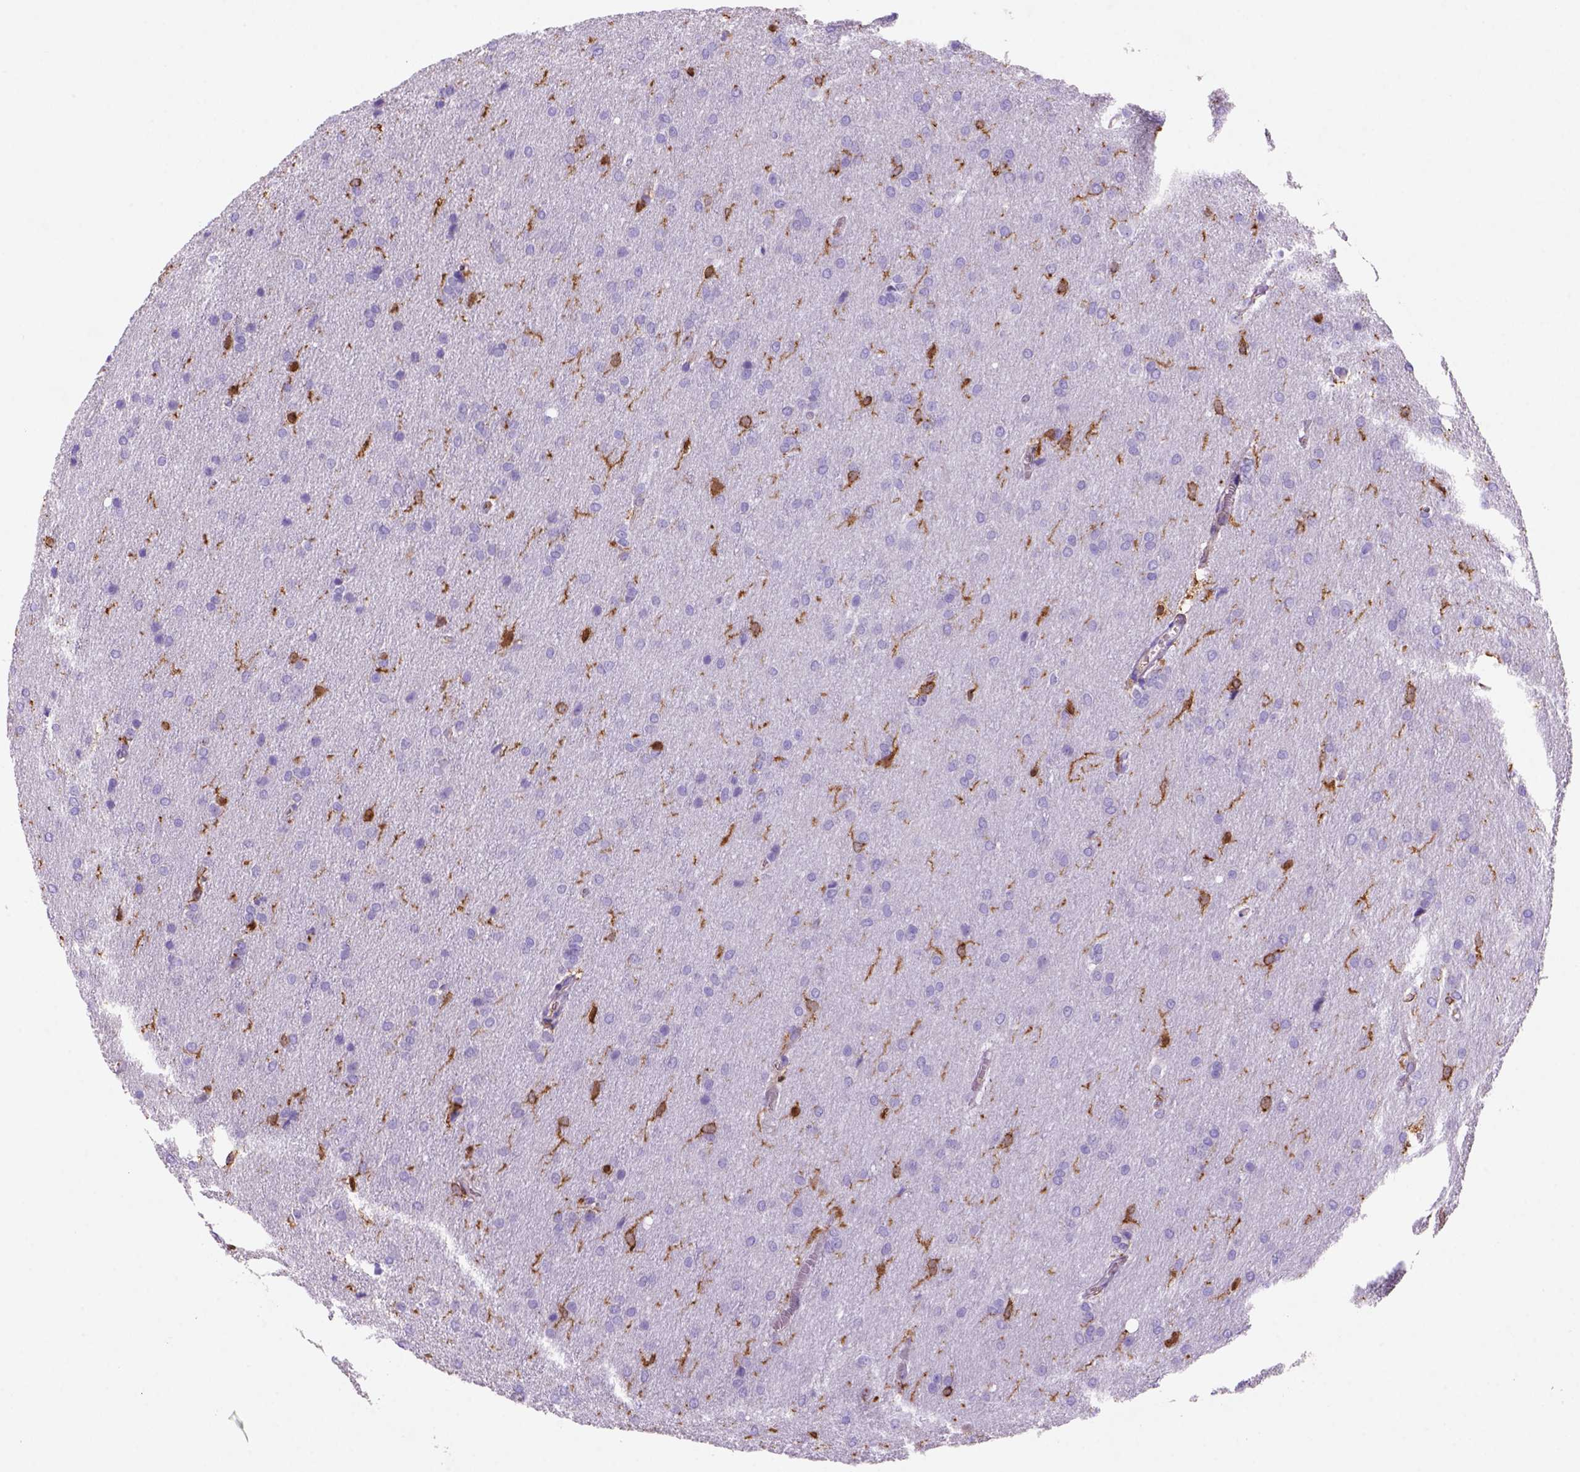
{"staining": {"intensity": "negative", "quantity": "none", "location": "none"}, "tissue": "glioma", "cell_type": "Tumor cells", "image_type": "cancer", "snomed": [{"axis": "morphology", "description": "Glioma, malignant, Low grade"}, {"axis": "topography", "description": "Brain"}], "caption": "The immunohistochemistry image has no significant positivity in tumor cells of low-grade glioma (malignant) tissue.", "gene": "INPP5D", "patient": {"sex": "female", "age": 32}}